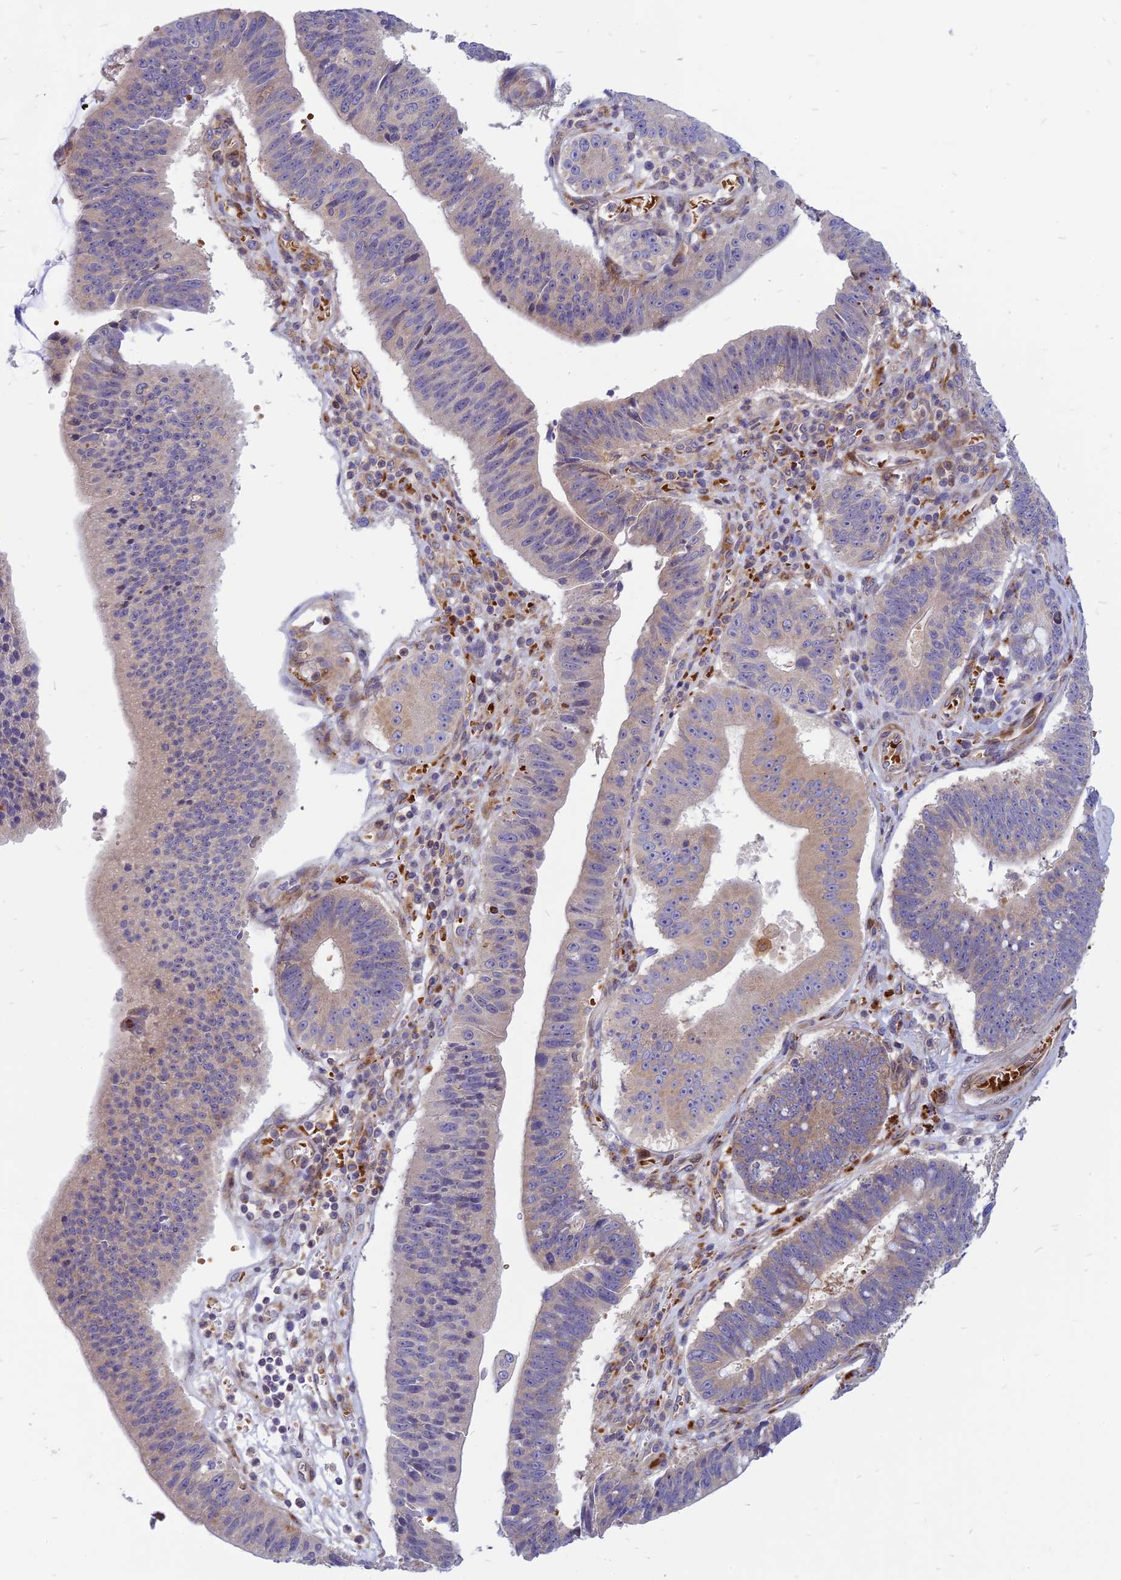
{"staining": {"intensity": "weak", "quantity": "<25%", "location": "cytoplasmic/membranous"}, "tissue": "stomach cancer", "cell_type": "Tumor cells", "image_type": "cancer", "snomed": [{"axis": "morphology", "description": "Adenocarcinoma, NOS"}, {"axis": "topography", "description": "Stomach"}], "caption": "Immunohistochemistry of human stomach cancer (adenocarcinoma) exhibits no staining in tumor cells. Brightfield microscopy of immunohistochemistry stained with DAB (3,3'-diaminobenzidine) (brown) and hematoxylin (blue), captured at high magnification.", "gene": "PHKA2", "patient": {"sex": "male", "age": 59}}